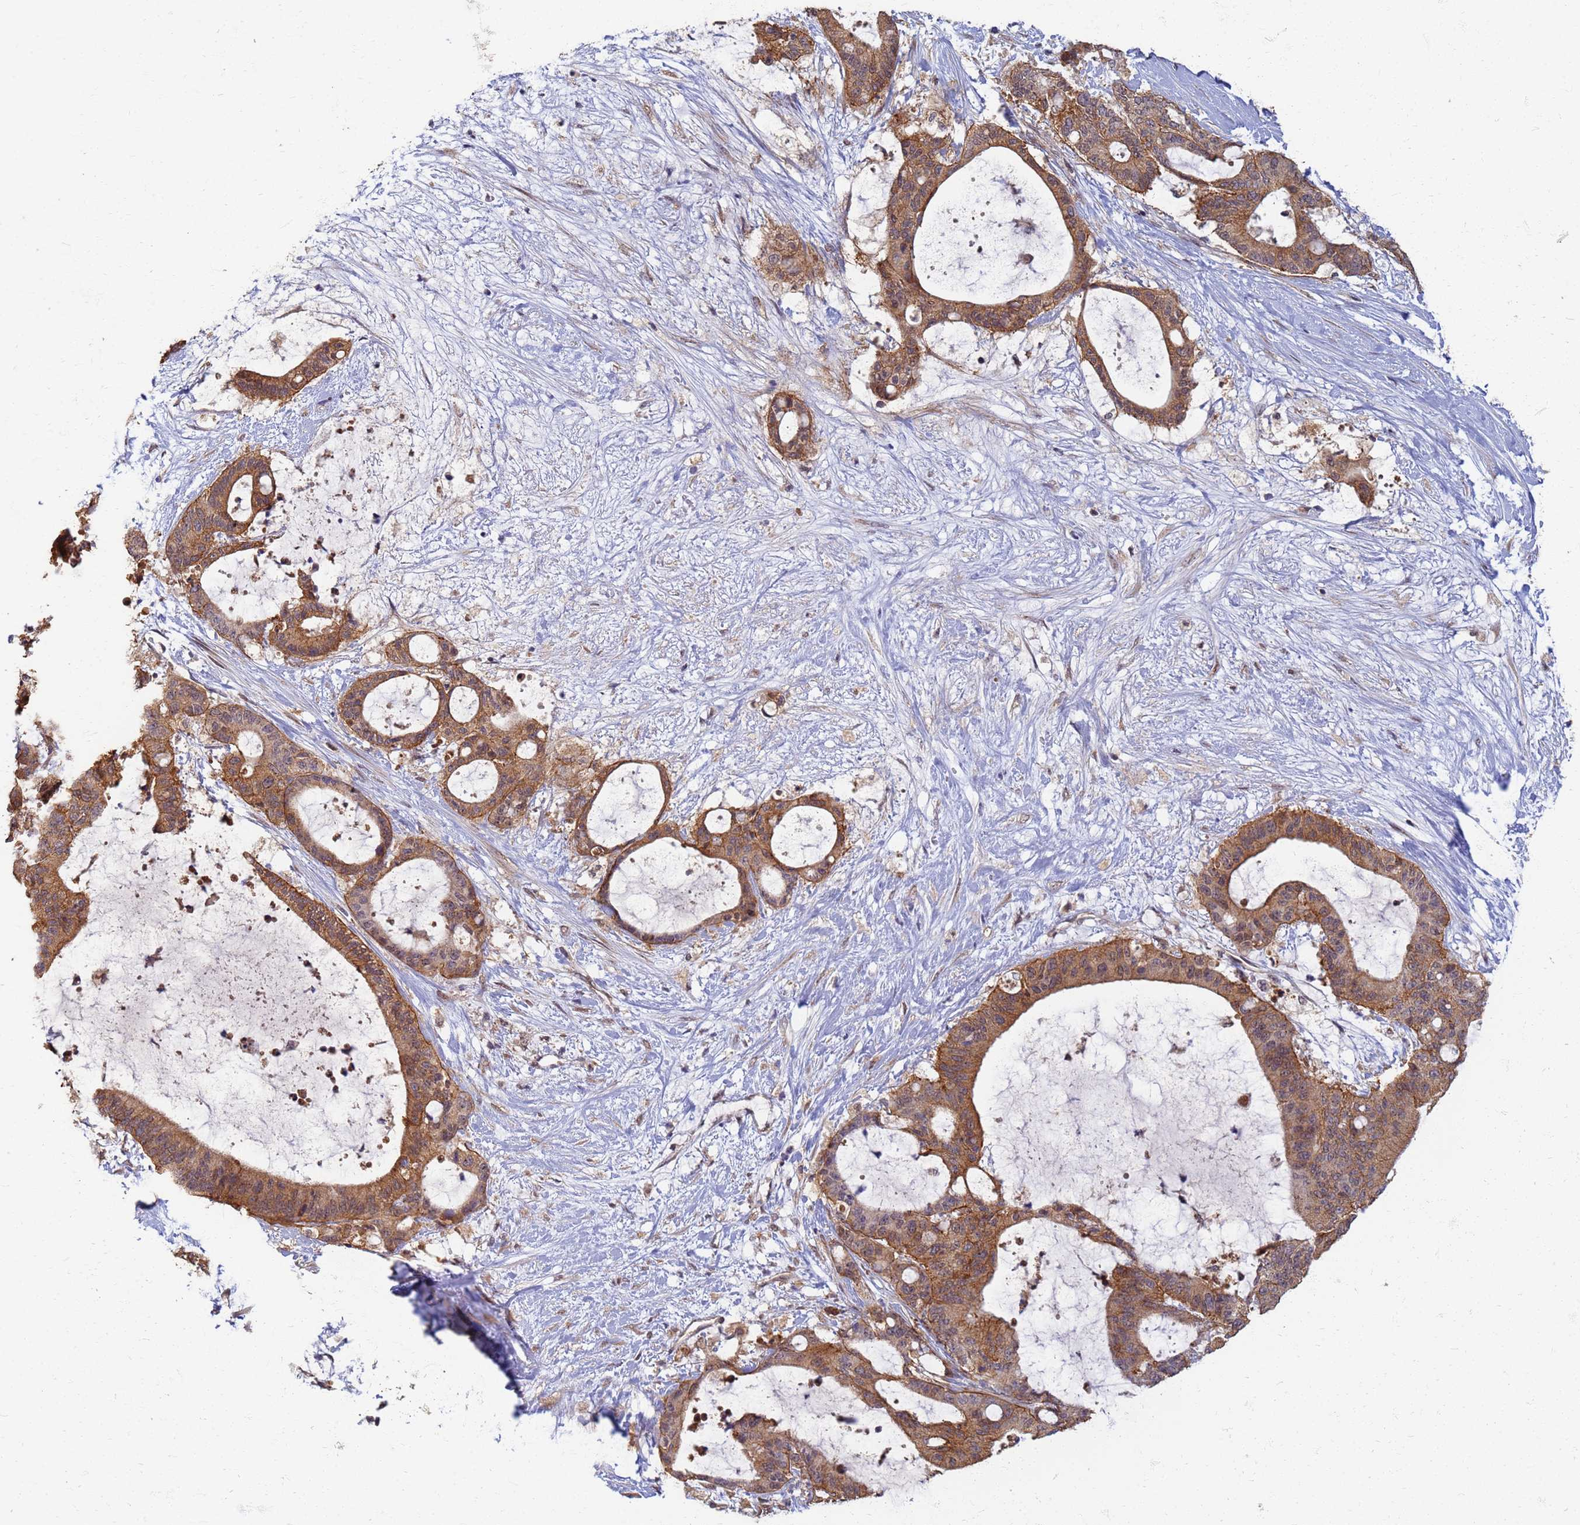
{"staining": {"intensity": "moderate", "quantity": ">75%", "location": "cytoplasmic/membranous"}, "tissue": "liver cancer", "cell_type": "Tumor cells", "image_type": "cancer", "snomed": [{"axis": "morphology", "description": "Normal tissue, NOS"}, {"axis": "morphology", "description": "Cholangiocarcinoma"}, {"axis": "topography", "description": "Liver"}, {"axis": "topography", "description": "Peripheral nerve tissue"}], "caption": "There is medium levels of moderate cytoplasmic/membranous positivity in tumor cells of liver cholangiocarcinoma, as demonstrated by immunohistochemical staining (brown color).", "gene": "ITGB4", "patient": {"sex": "female", "age": 73}}